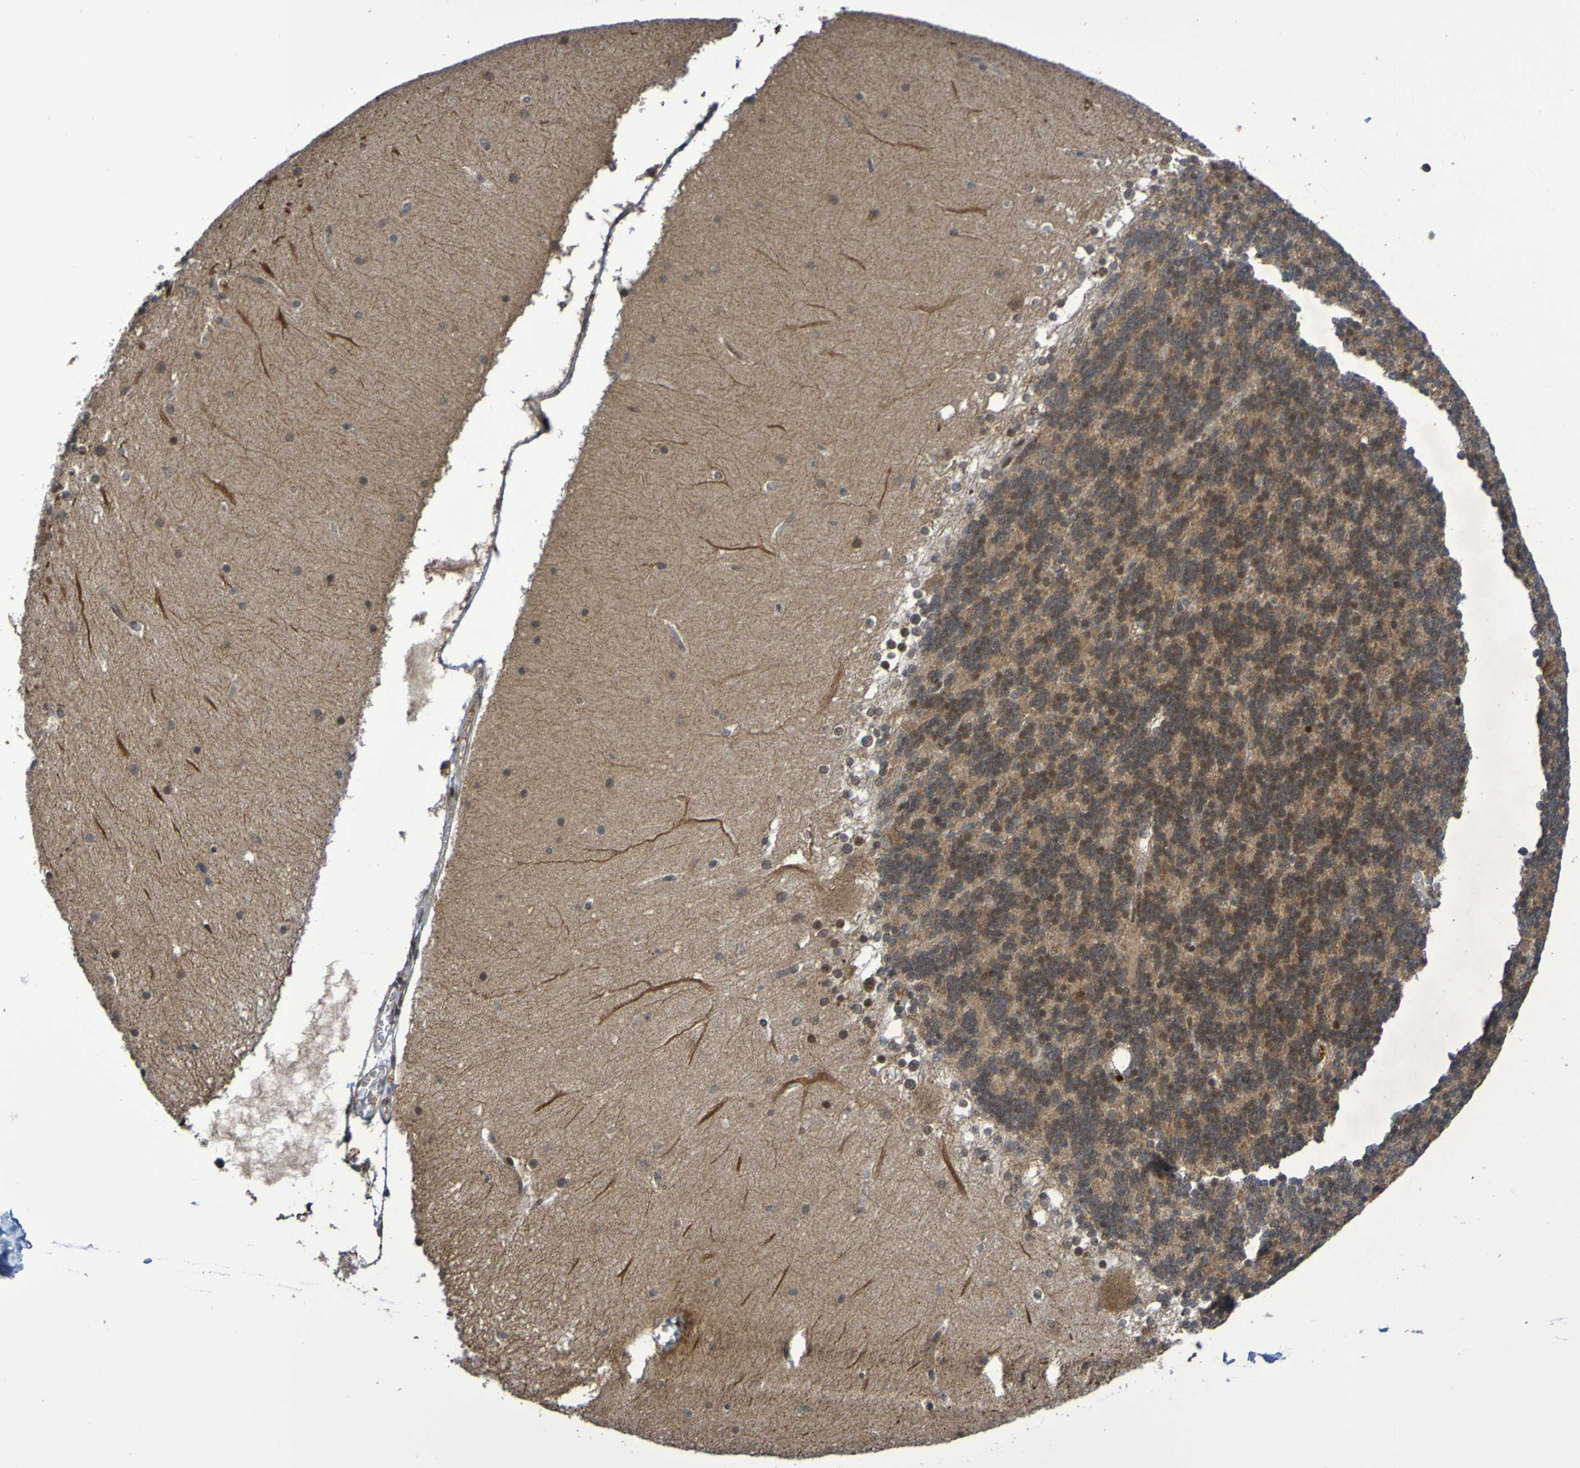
{"staining": {"intensity": "negative", "quantity": "none", "location": "none"}, "tissue": "cerebellum", "cell_type": "Cells in granular layer", "image_type": "normal", "snomed": [{"axis": "morphology", "description": "Normal tissue, NOS"}, {"axis": "topography", "description": "Cerebellum"}], "caption": "This is a micrograph of immunohistochemistry staining of benign cerebellum, which shows no staining in cells in granular layer.", "gene": "ITLN1", "patient": {"sex": "female", "age": 19}}